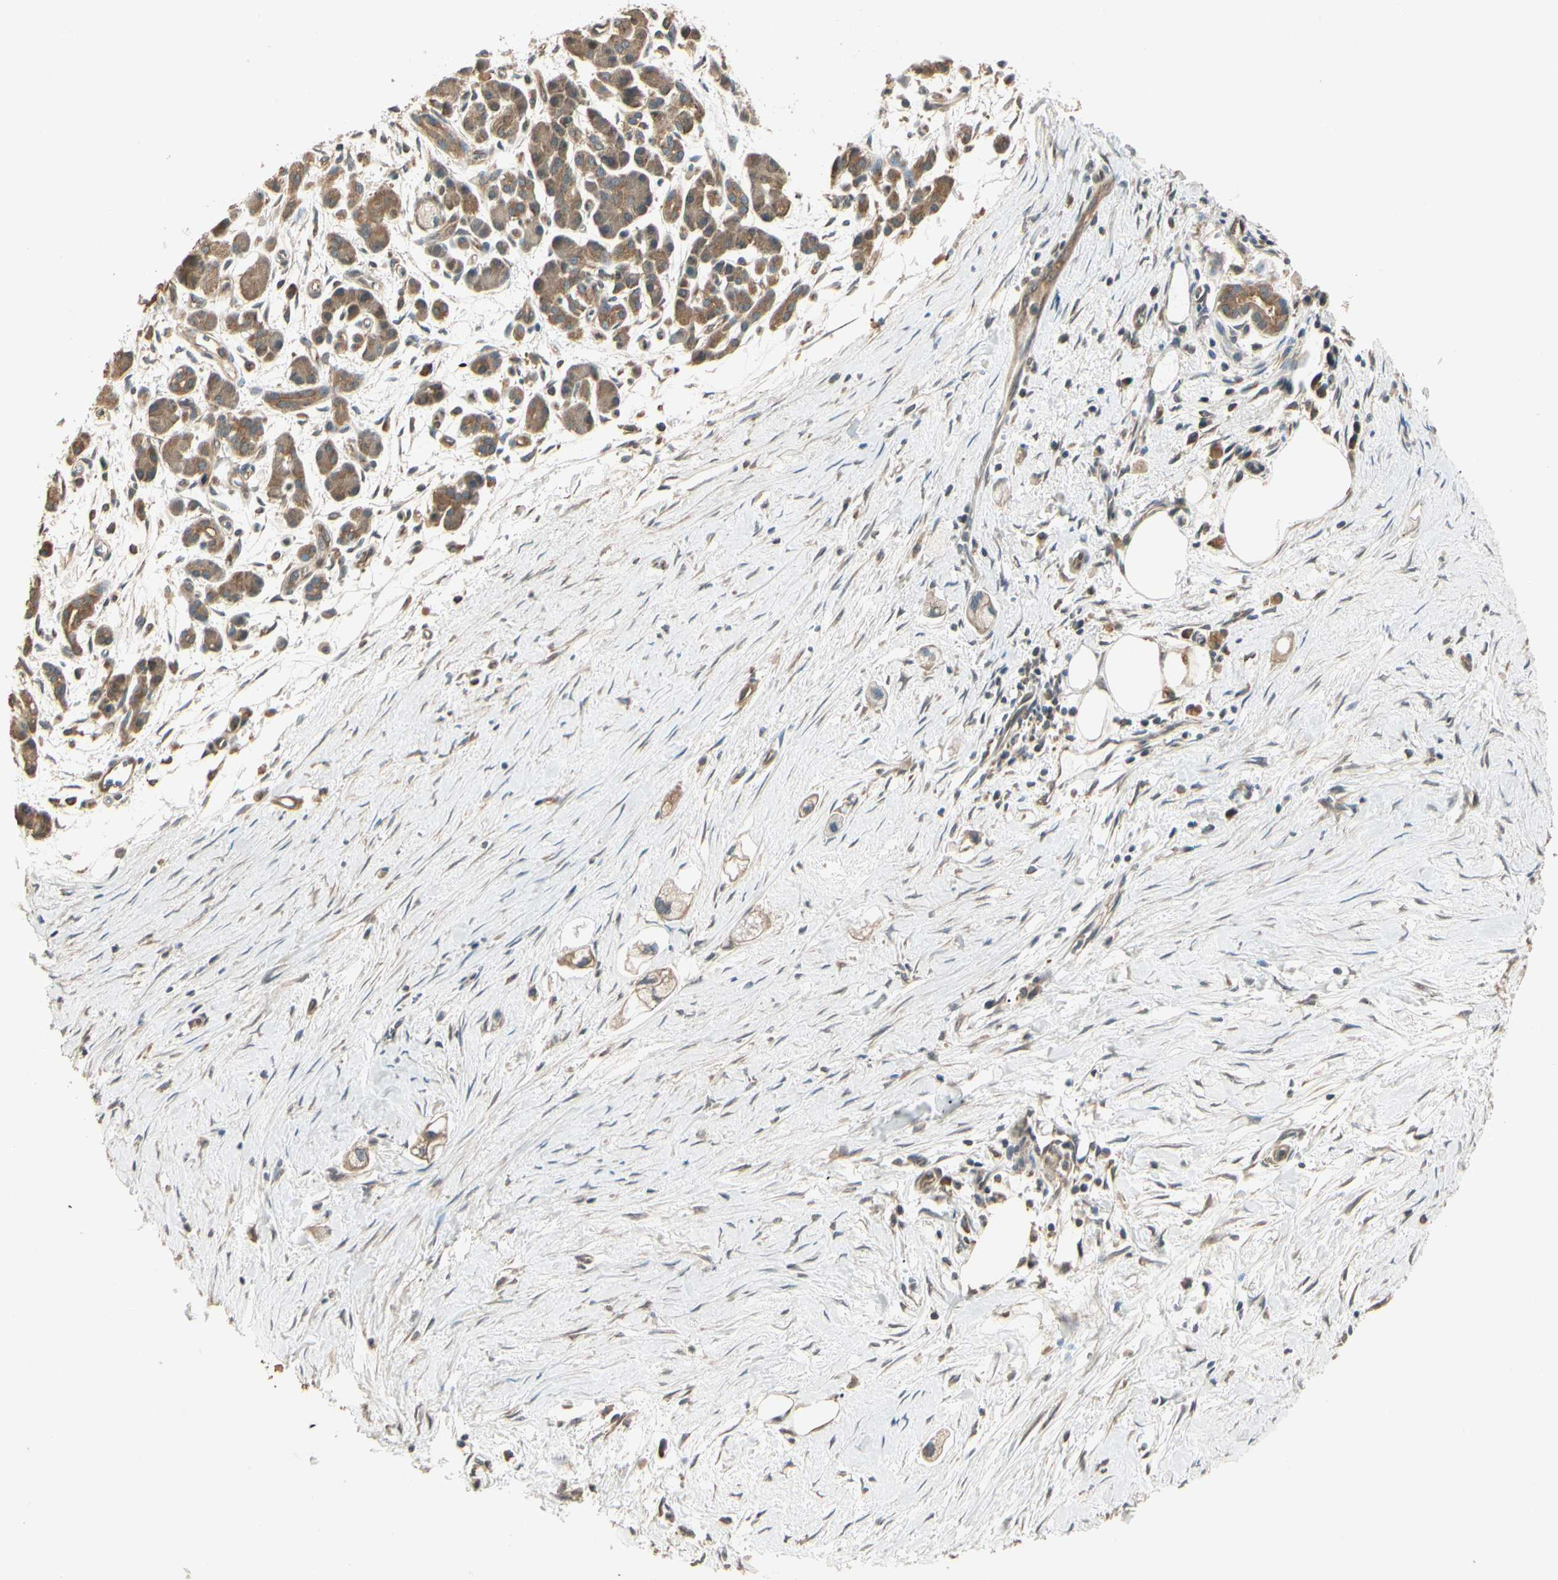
{"staining": {"intensity": "moderate", "quantity": ">75%", "location": "cytoplasmic/membranous"}, "tissue": "pancreatic cancer", "cell_type": "Tumor cells", "image_type": "cancer", "snomed": [{"axis": "morphology", "description": "Adenocarcinoma, NOS"}, {"axis": "topography", "description": "Pancreas"}], "caption": "Pancreatic cancer (adenocarcinoma) tissue demonstrates moderate cytoplasmic/membranous positivity in approximately >75% of tumor cells, visualized by immunohistochemistry. The staining was performed using DAB (3,3'-diaminobenzidine) to visualize the protein expression in brown, while the nuclei were stained in blue with hematoxylin (Magnification: 20x).", "gene": "CCT7", "patient": {"sex": "male", "age": 74}}